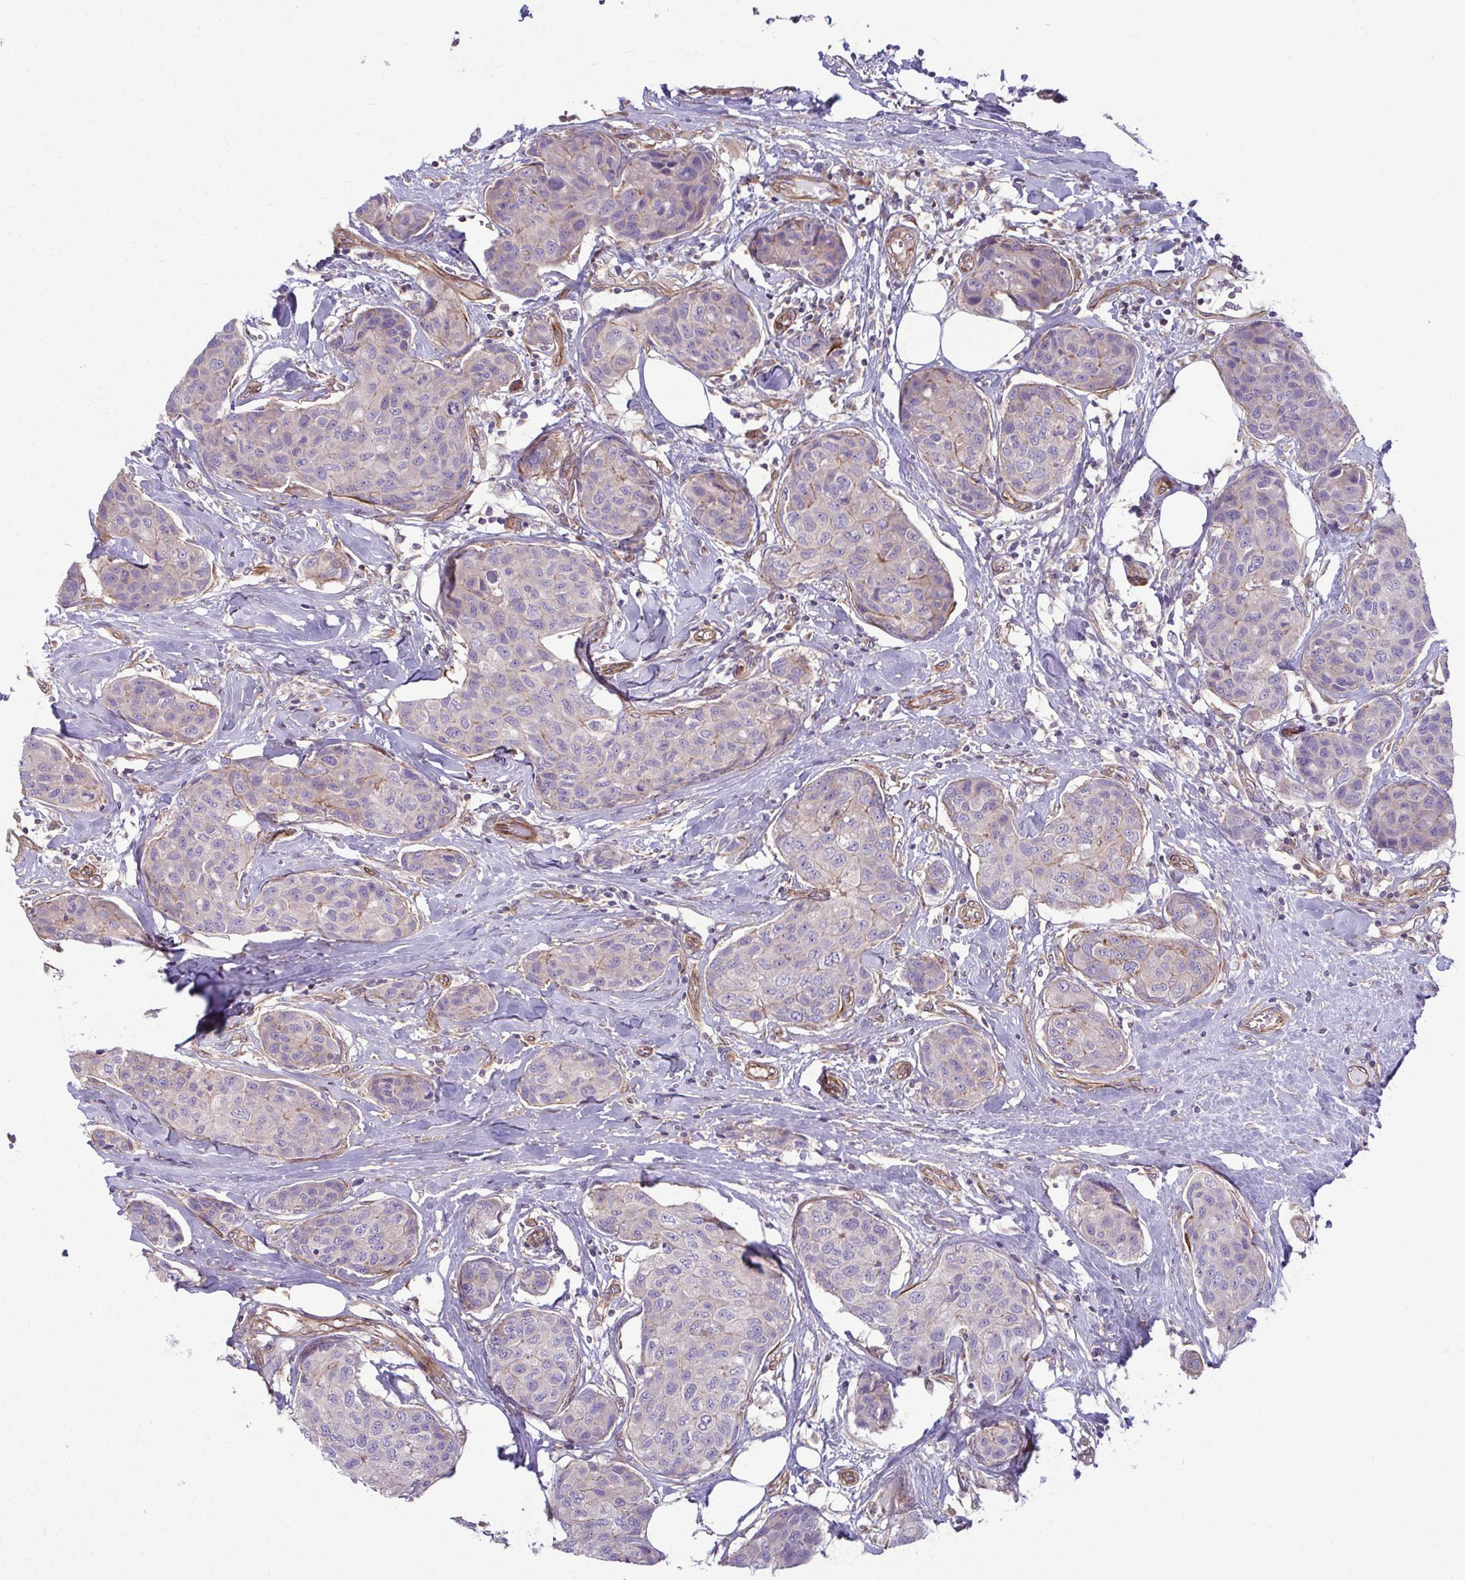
{"staining": {"intensity": "negative", "quantity": "none", "location": "none"}, "tissue": "breast cancer", "cell_type": "Tumor cells", "image_type": "cancer", "snomed": [{"axis": "morphology", "description": "Duct carcinoma"}, {"axis": "topography", "description": "Breast"}], "caption": "This is an immunohistochemistry (IHC) photomicrograph of breast cancer (invasive ductal carcinoma). There is no expression in tumor cells.", "gene": "EID2B", "patient": {"sex": "female", "age": 80}}